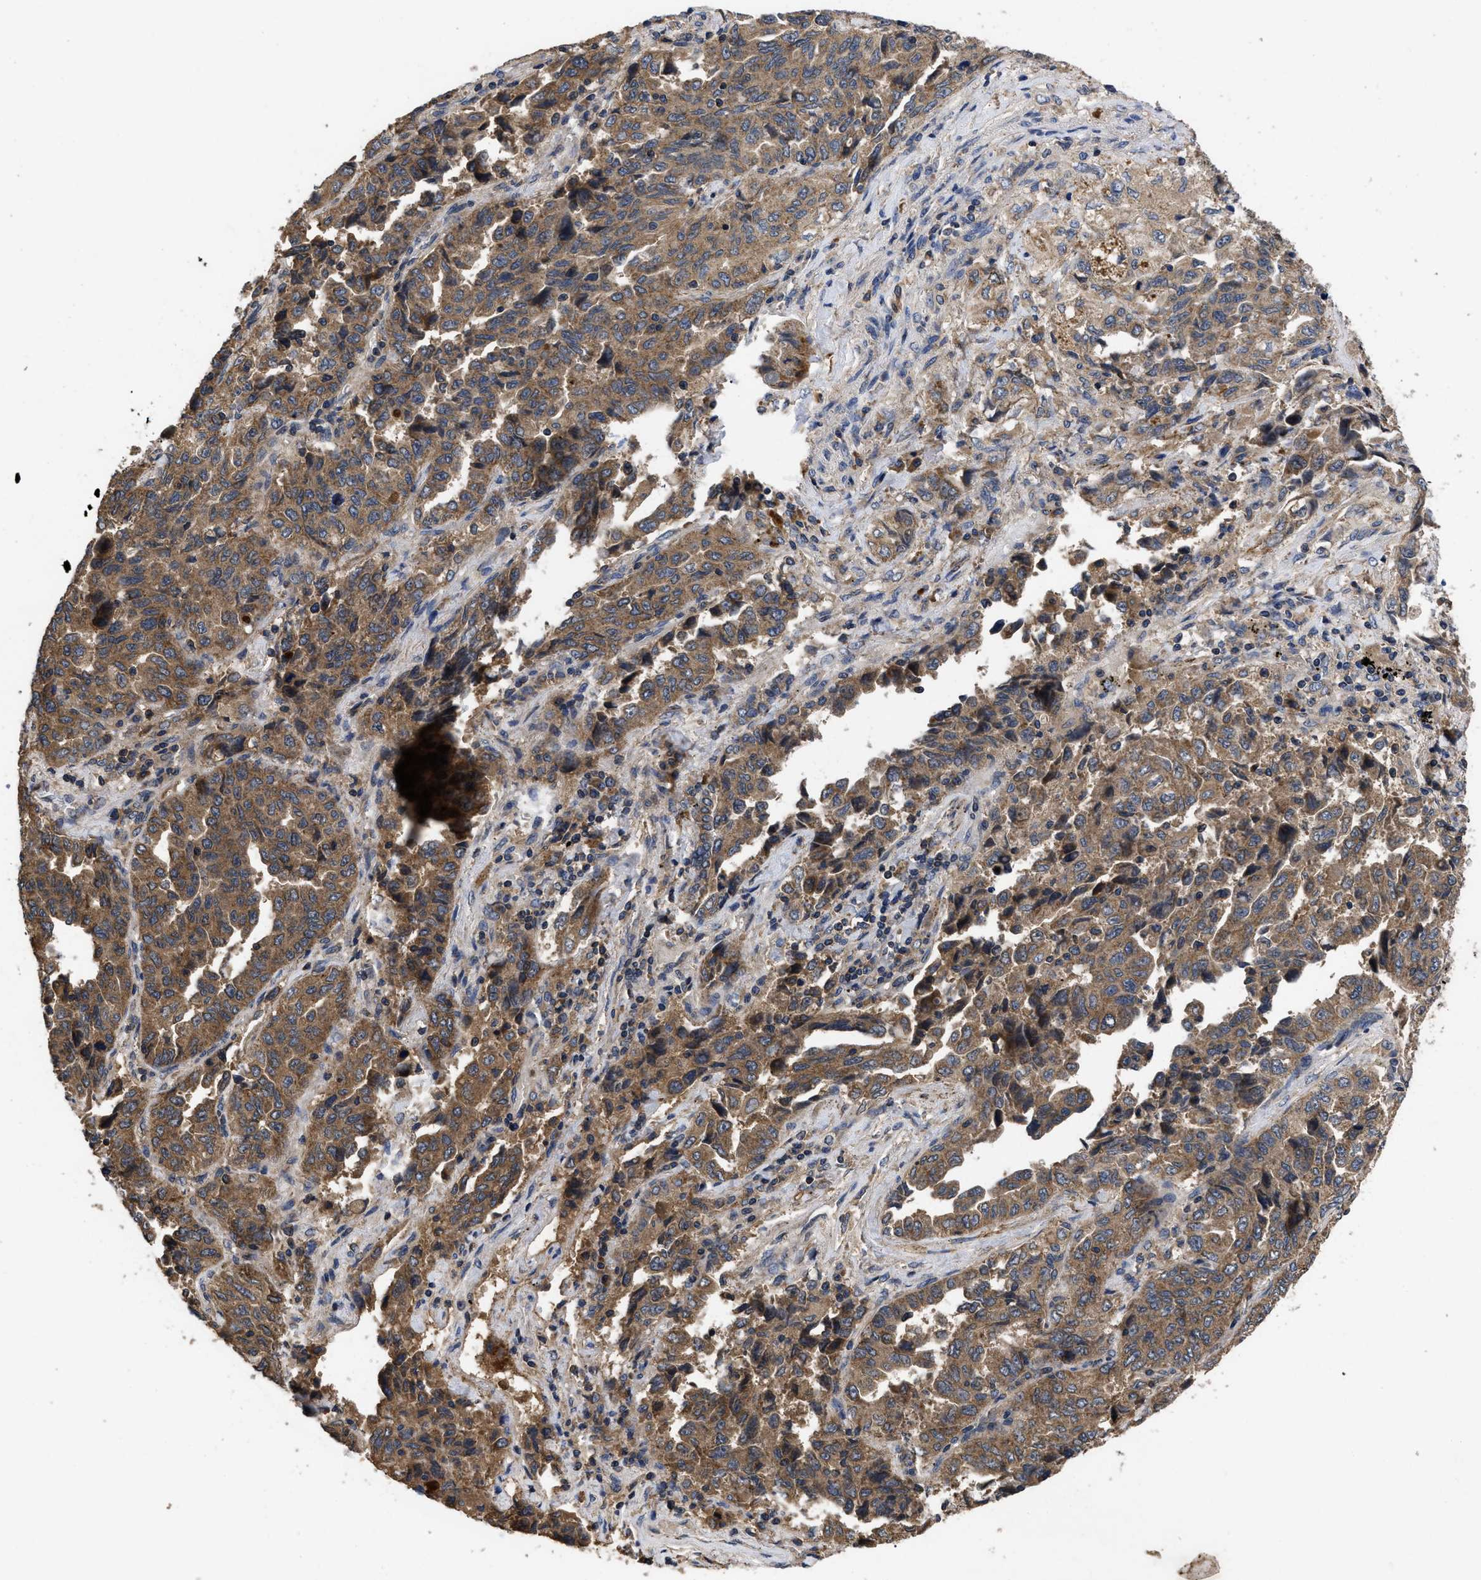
{"staining": {"intensity": "moderate", "quantity": ">75%", "location": "cytoplasmic/membranous"}, "tissue": "lung cancer", "cell_type": "Tumor cells", "image_type": "cancer", "snomed": [{"axis": "morphology", "description": "Adenocarcinoma, NOS"}, {"axis": "topography", "description": "Lung"}], "caption": "High-power microscopy captured an immunohistochemistry image of lung adenocarcinoma, revealing moderate cytoplasmic/membranous staining in approximately >75% of tumor cells.", "gene": "LRRC3", "patient": {"sex": "female", "age": 51}}